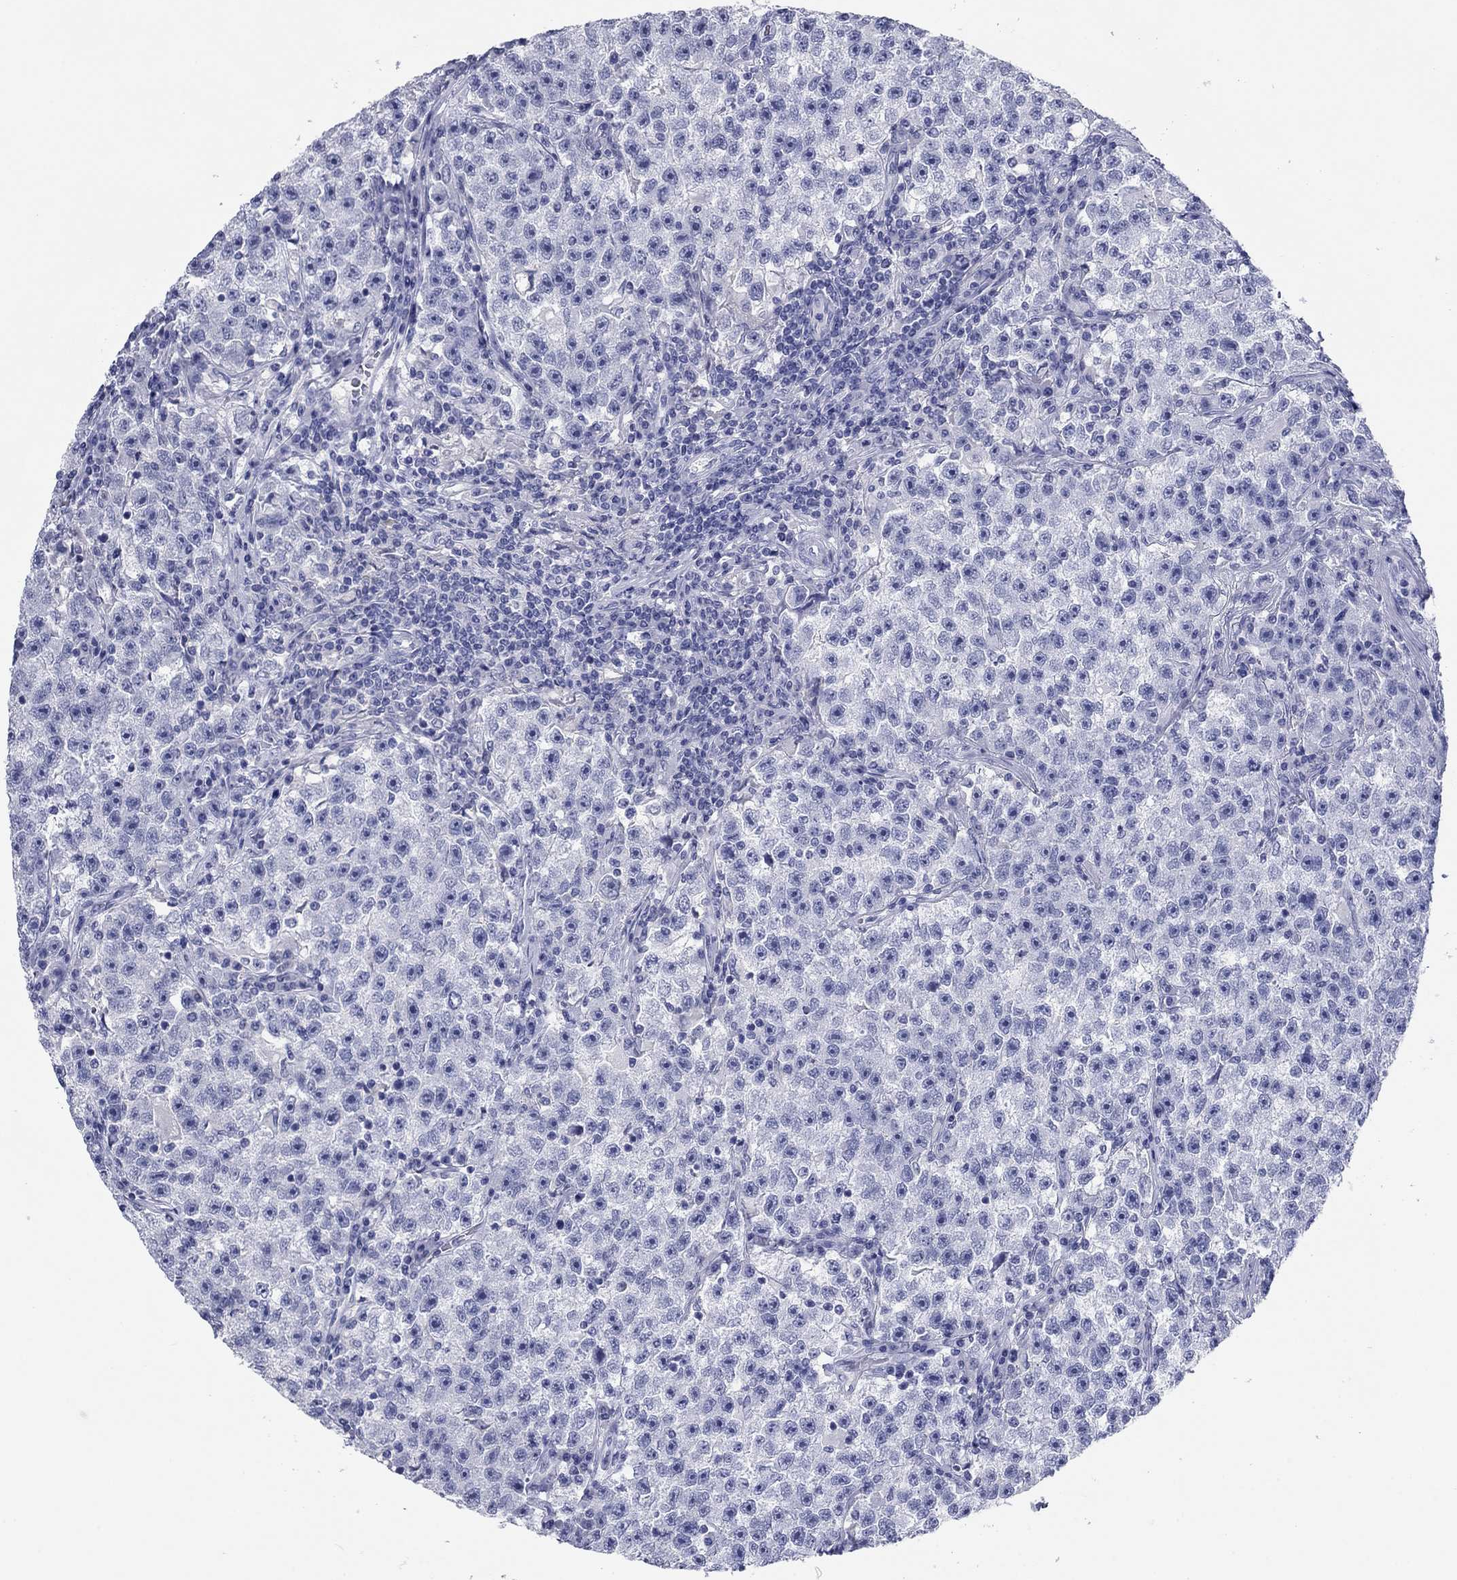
{"staining": {"intensity": "negative", "quantity": "none", "location": "none"}, "tissue": "testis cancer", "cell_type": "Tumor cells", "image_type": "cancer", "snomed": [{"axis": "morphology", "description": "Seminoma, NOS"}, {"axis": "topography", "description": "Testis"}], "caption": "Immunohistochemistry (IHC) of human seminoma (testis) displays no expression in tumor cells.", "gene": "NPPA", "patient": {"sex": "male", "age": 22}}